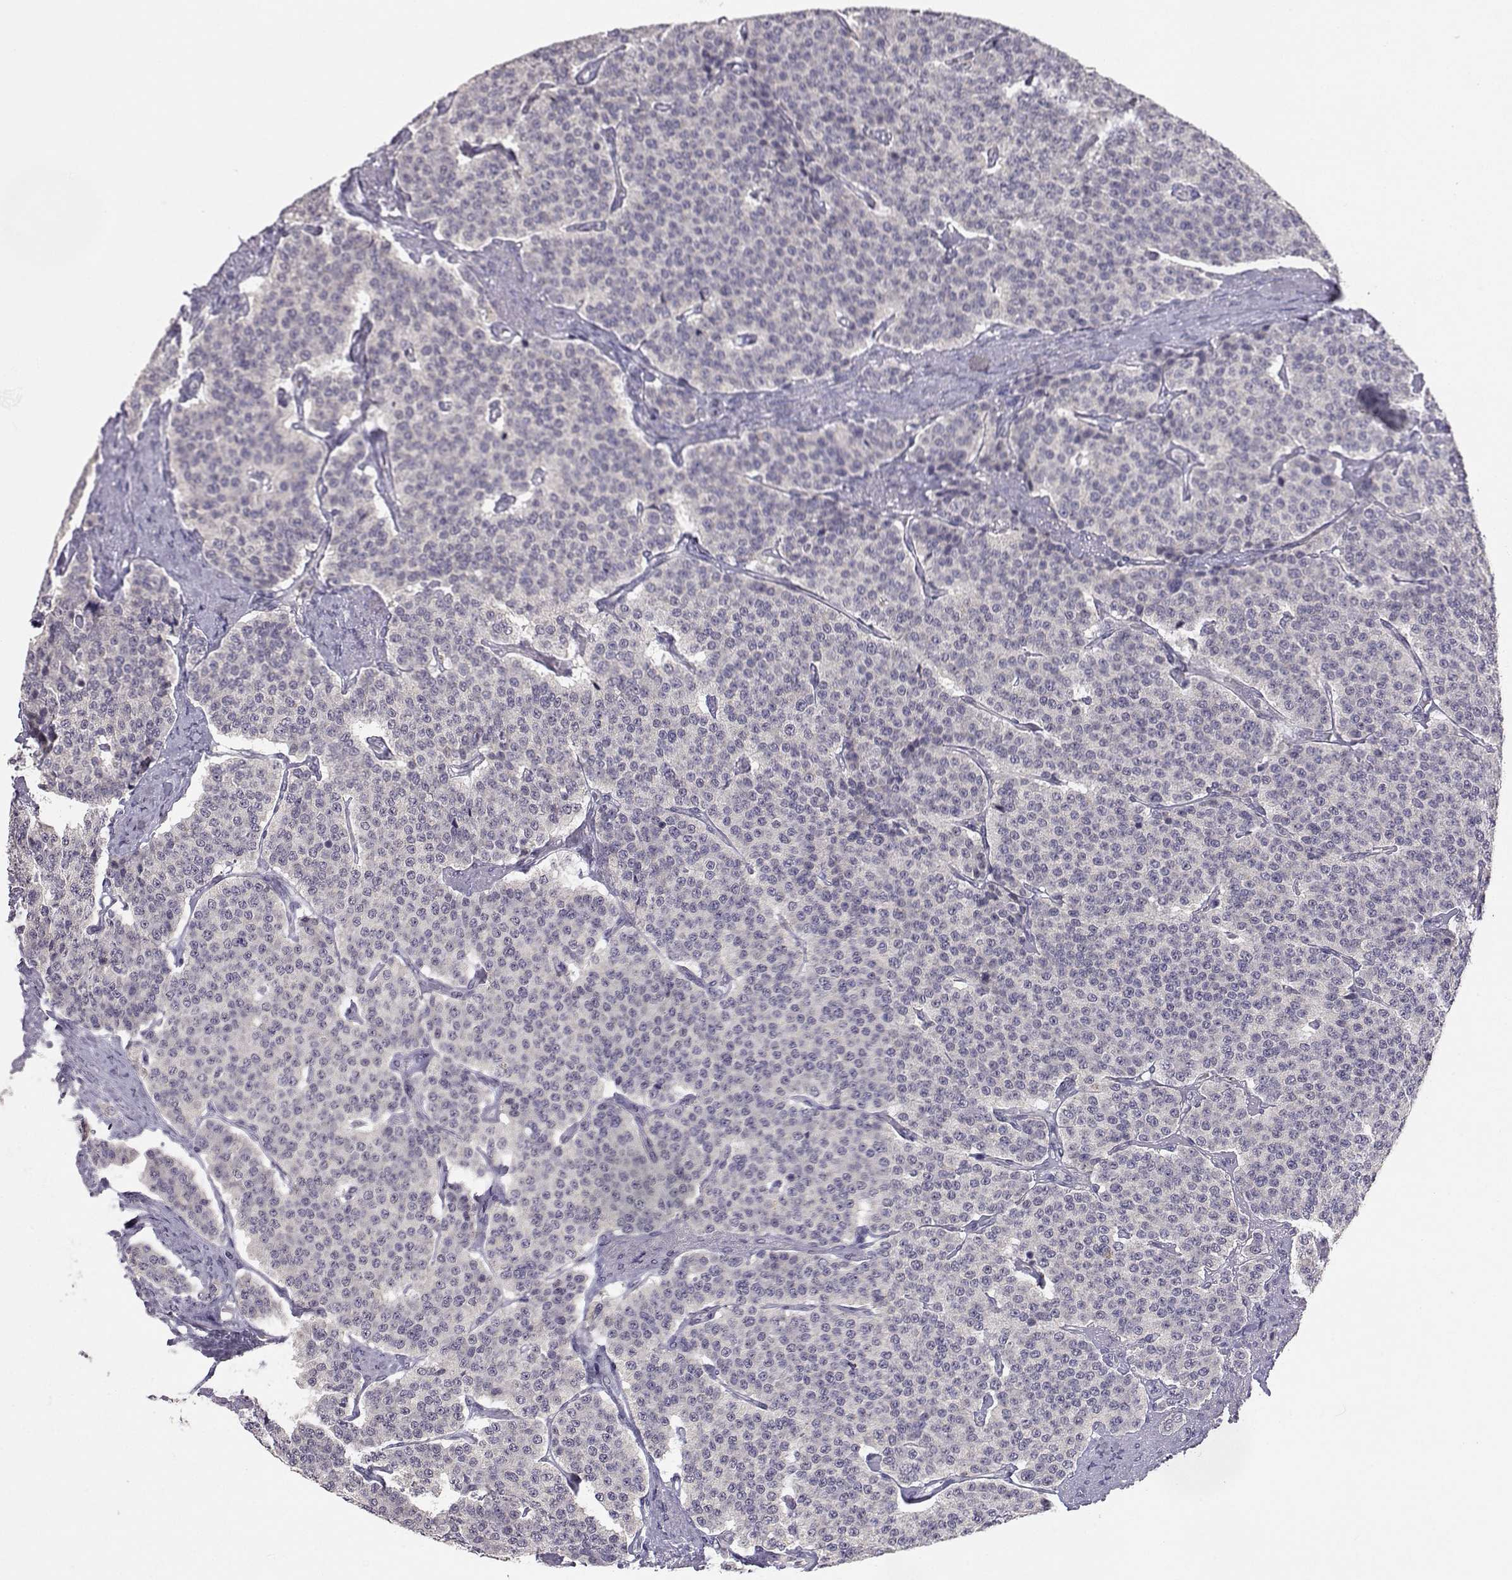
{"staining": {"intensity": "negative", "quantity": "none", "location": "none"}, "tissue": "carcinoid", "cell_type": "Tumor cells", "image_type": "cancer", "snomed": [{"axis": "morphology", "description": "Carcinoid, malignant, NOS"}, {"axis": "topography", "description": "Small intestine"}], "caption": "This is a micrograph of immunohistochemistry staining of carcinoid, which shows no positivity in tumor cells.", "gene": "SLC6A3", "patient": {"sex": "female", "age": 58}}